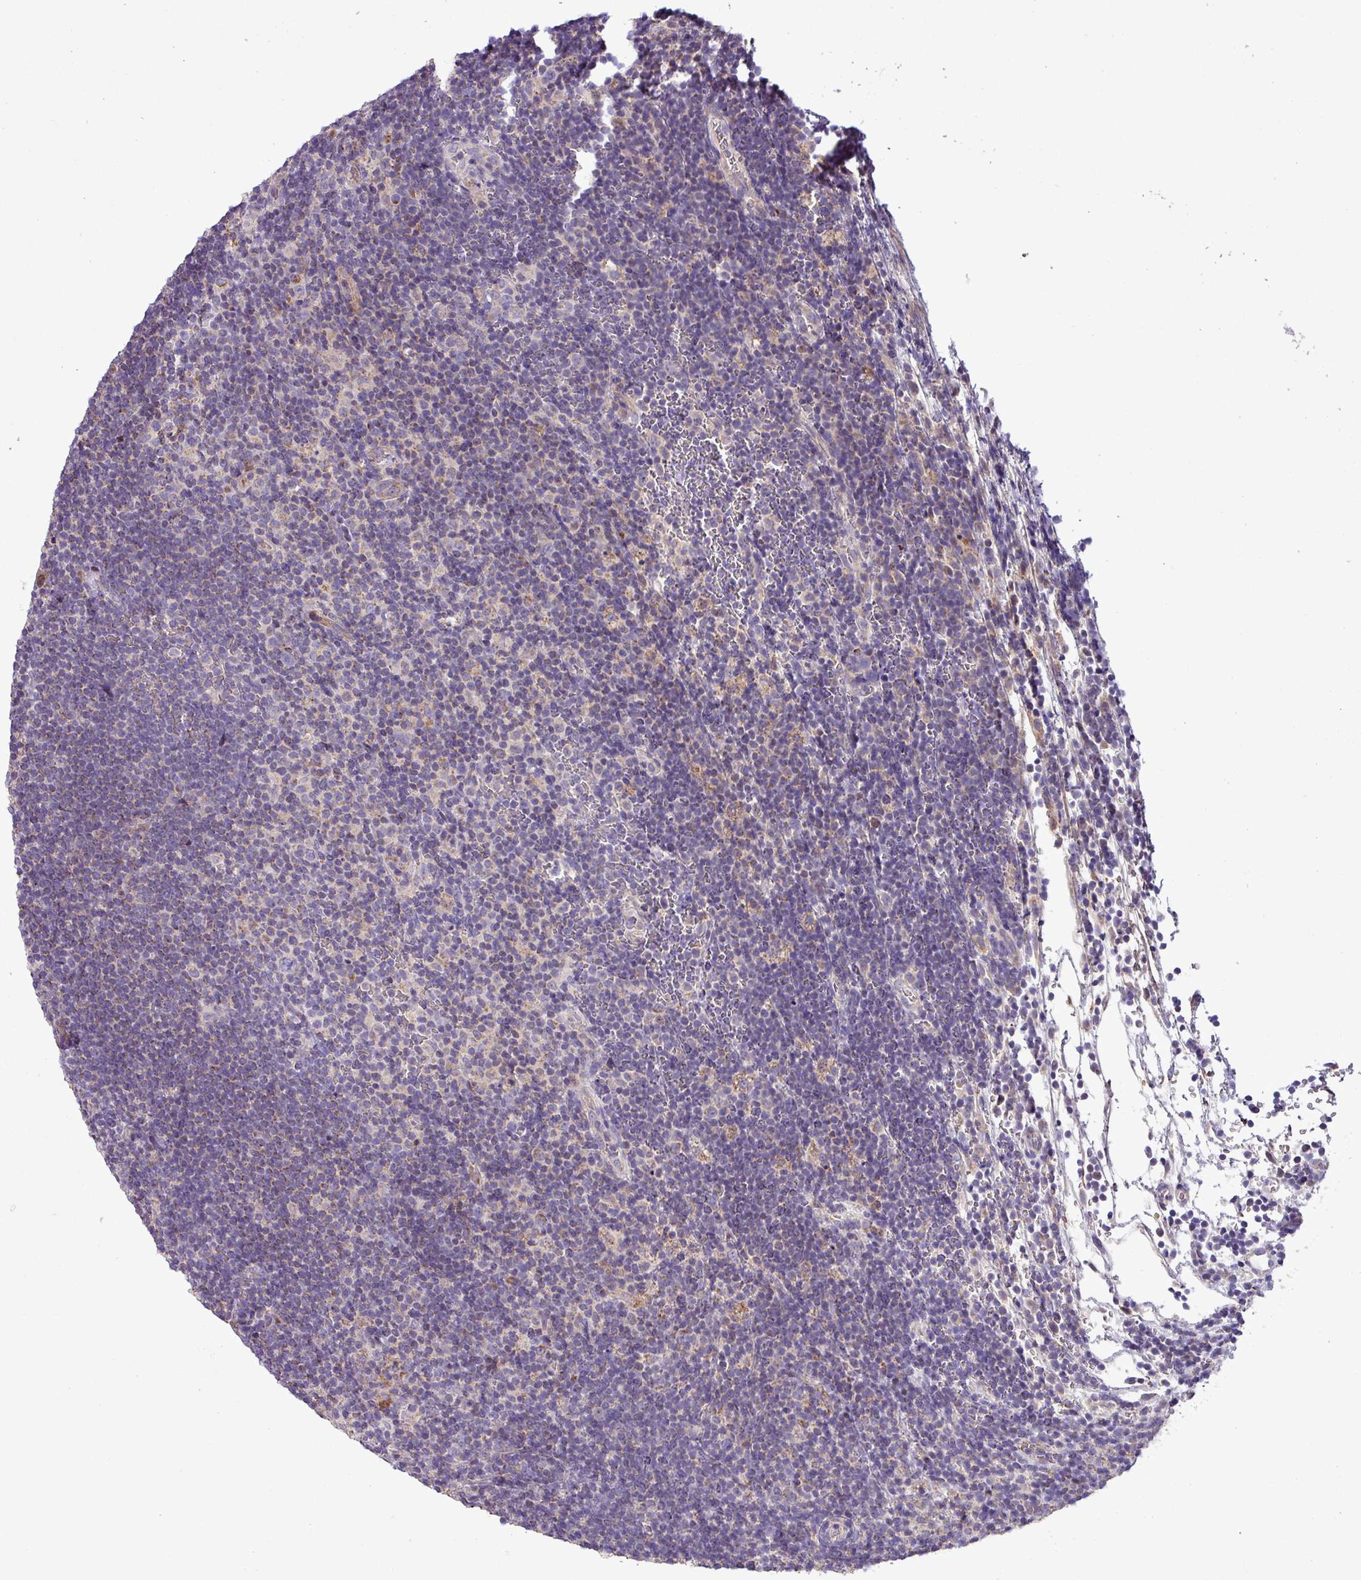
{"staining": {"intensity": "negative", "quantity": "none", "location": "none"}, "tissue": "lymphoma", "cell_type": "Tumor cells", "image_type": "cancer", "snomed": [{"axis": "morphology", "description": "Hodgkin's disease, NOS"}, {"axis": "topography", "description": "Lymph node"}], "caption": "A micrograph of Hodgkin's disease stained for a protein exhibits no brown staining in tumor cells.", "gene": "FAM183A", "patient": {"sex": "female", "age": 57}}